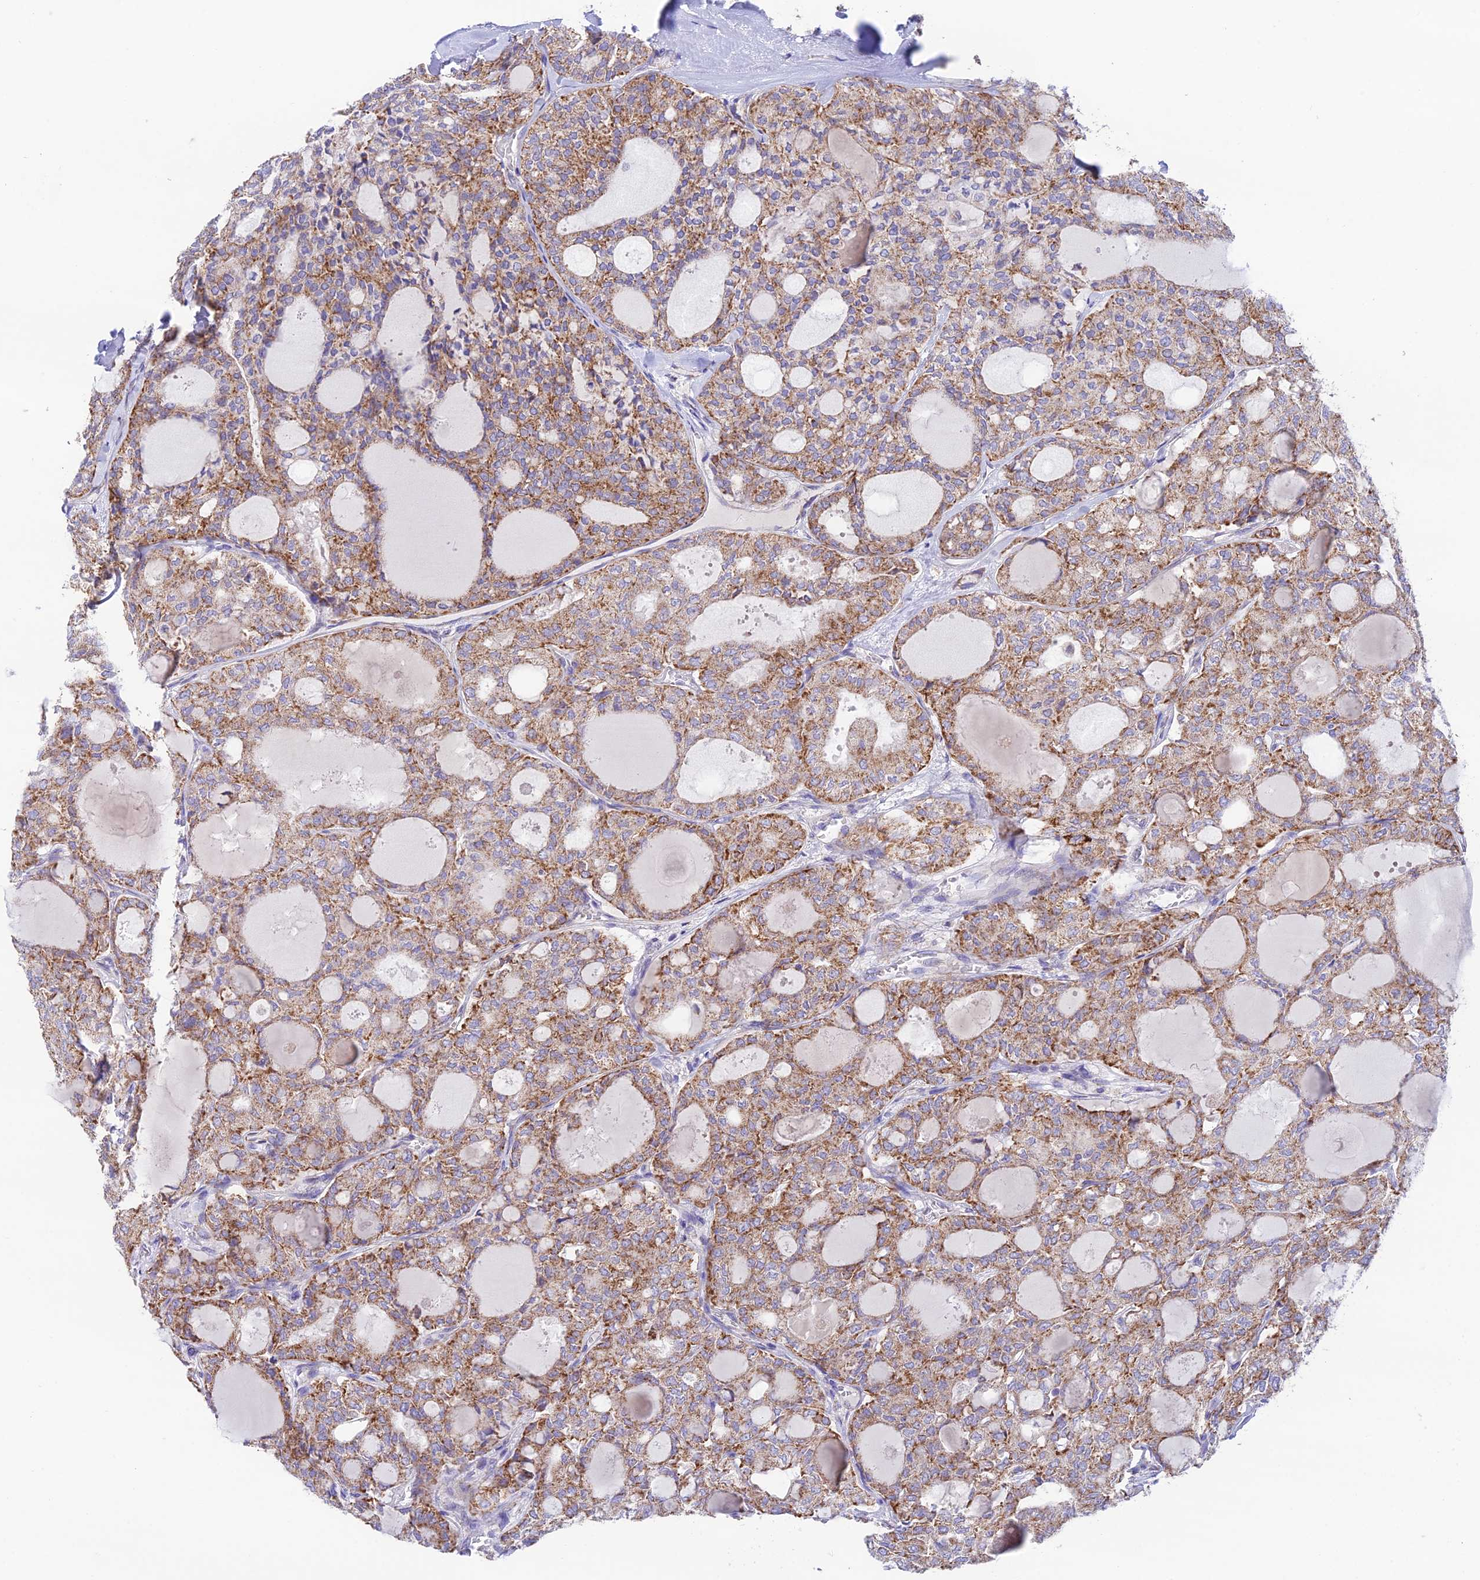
{"staining": {"intensity": "moderate", "quantity": ">75%", "location": "cytoplasmic/membranous"}, "tissue": "thyroid cancer", "cell_type": "Tumor cells", "image_type": "cancer", "snomed": [{"axis": "morphology", "description": "Follicular adenoma carcinoma, NOS"}, {"axis": "topography", "description": "Thyroid gland"}], "caption": "DAB immunohistochemical staining of follicular adenoma carcinoma (thyroid) displays moderate cytoplasmic/membranous protein positivity in approximately >75% of tumor cells.", "gene": "HSDL2", "patient": {"sex": "male", "age": 75}}